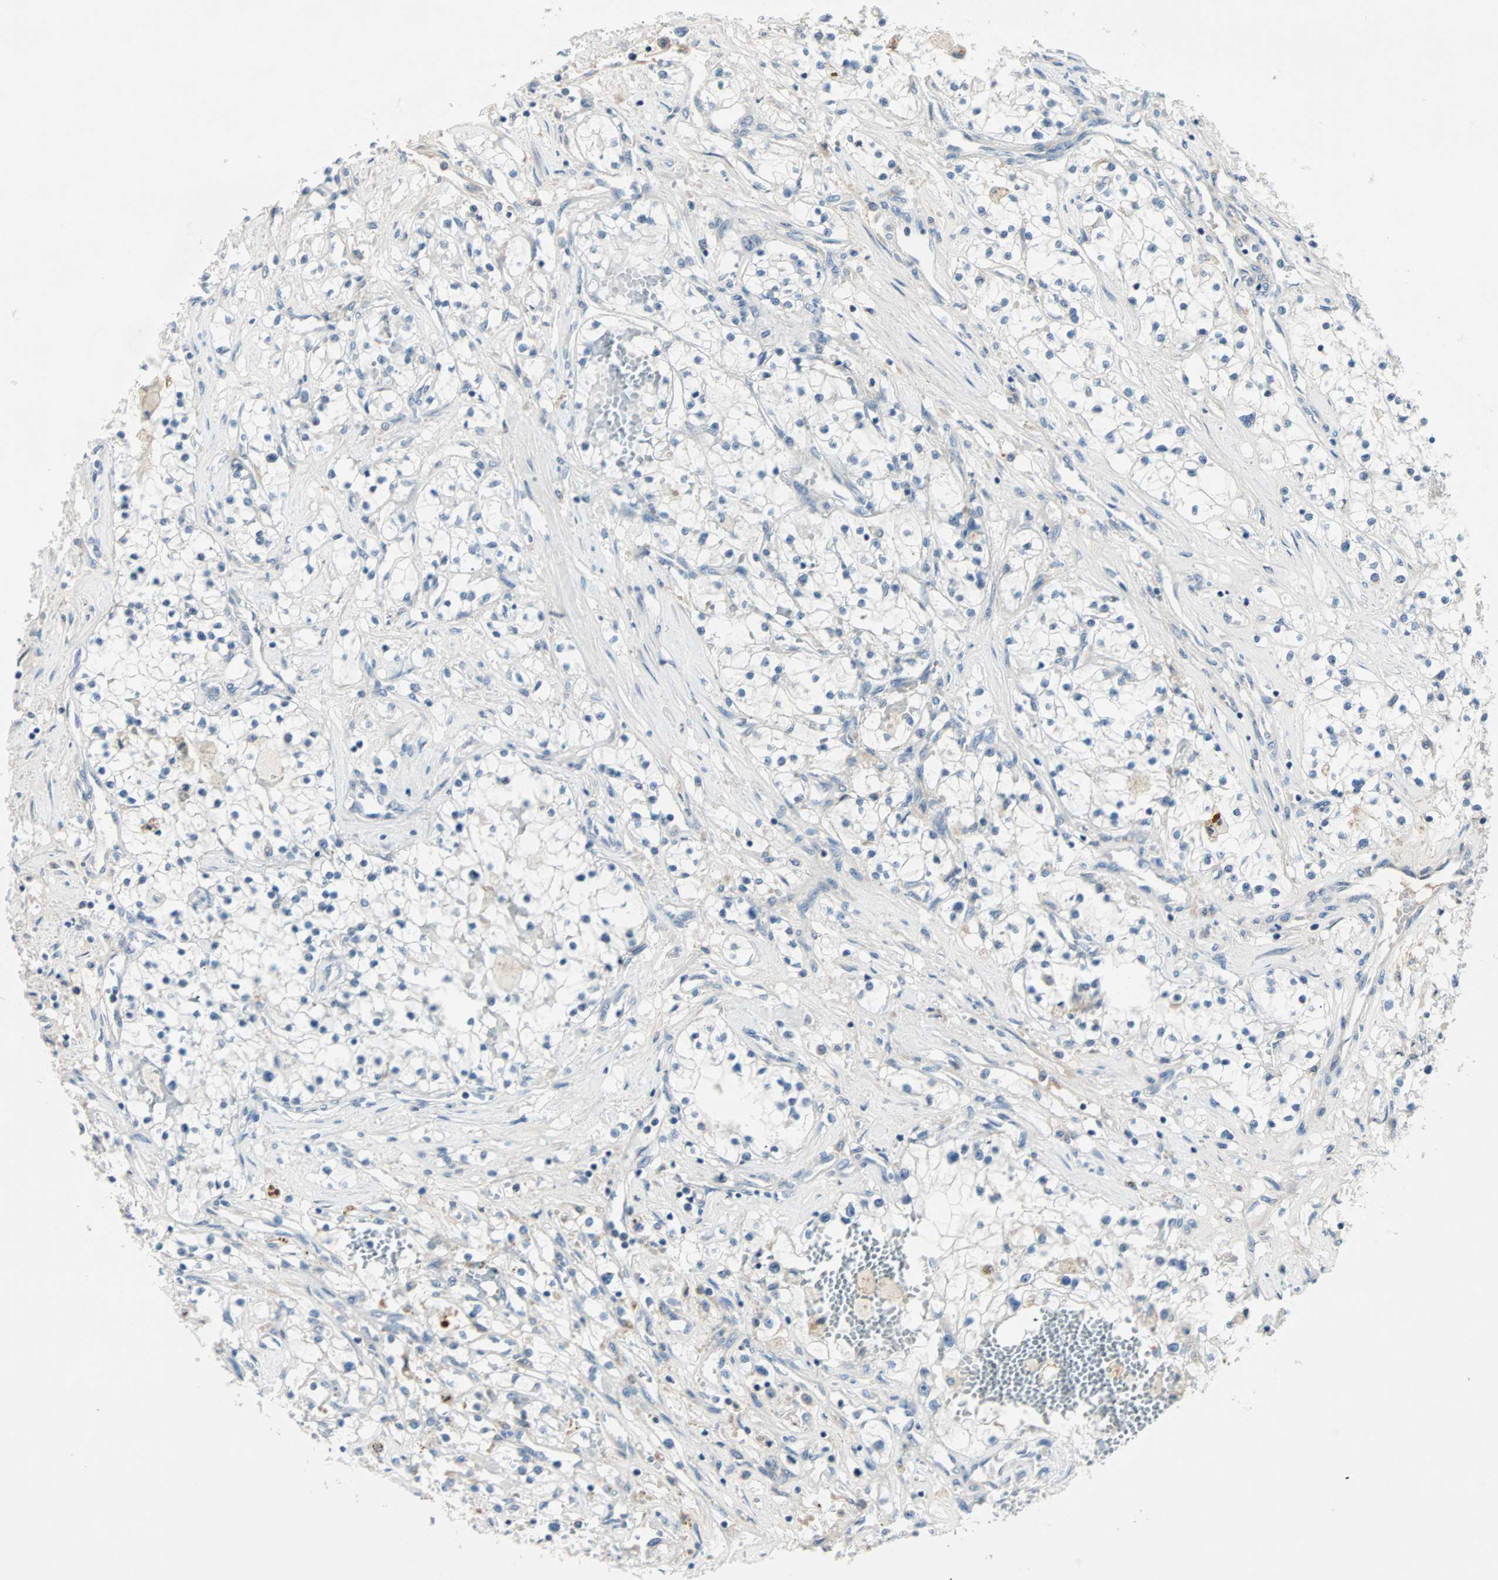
{"staining": {"intensity": "negative", "quantity": "none", "location": "none"}, "tissue": "renal cancer", "cell_type": "Tumor cells", "image_type": "cancer", "snomed": [{"axis": "morphology", "description": "Adenocarcinoma, NOS"}, {"axis": "topography", "description": "Kidney"}], "caption": "Tumor cells show no significant protein staining in renal cancer.", "gene": "CCNE2", "patient": {"sex": "male", "age": 68}}